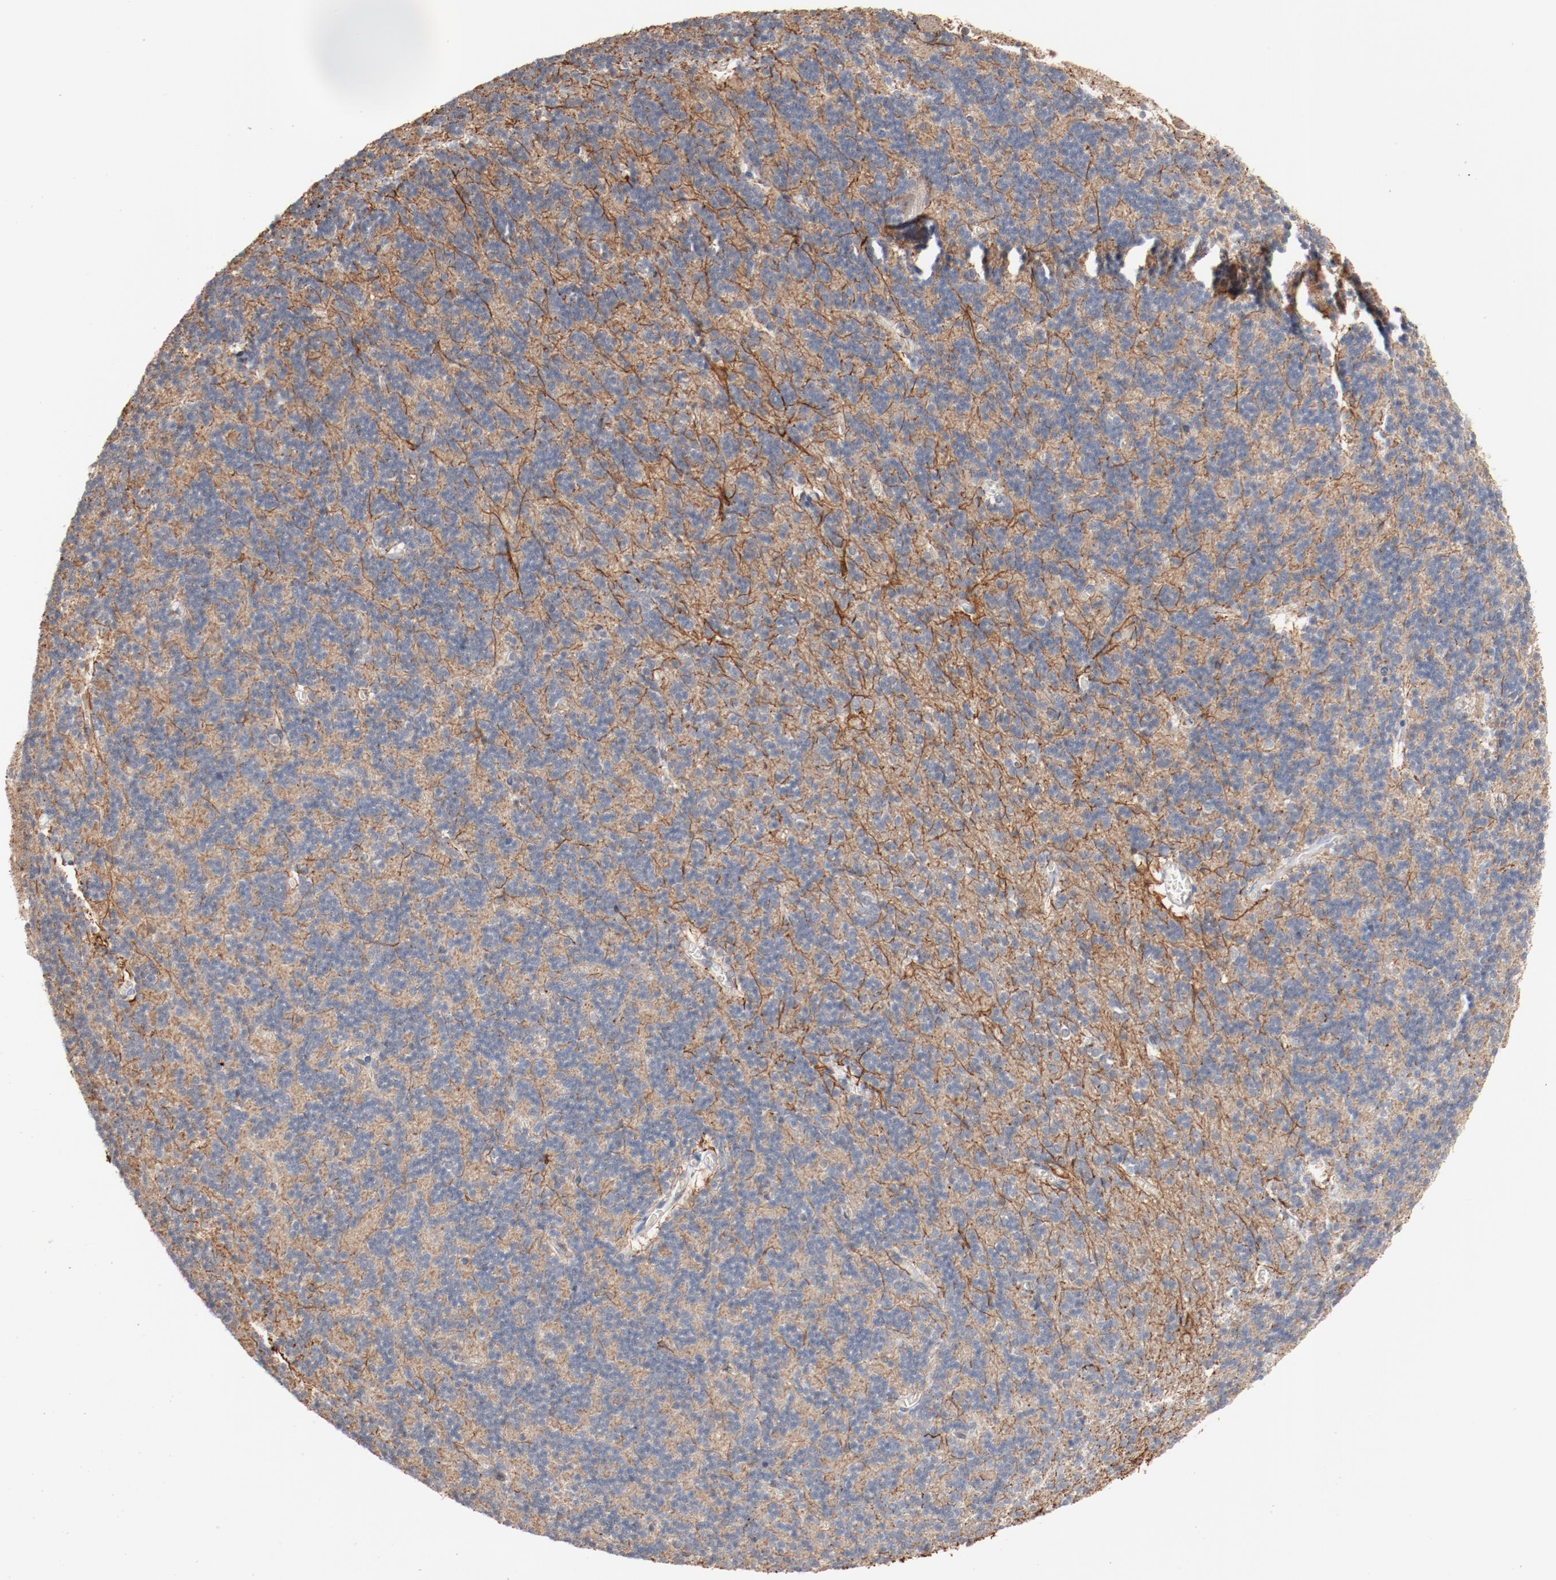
{"staining": {"intensity": "negative", "quantity": "none", "location": "none"}, "tissue": "cerebellum", "cell_type": "Cells in granular layer", "image_type": "normal", "snomed": [{"axis": "morphology", "description": "Normal tissue, NOS"}, {"axis": "topography", "description": "Cerebellum"}], "caption": "High magnification brightfield microscopy of unremarkable cerebellum stained with DAB (3,3'-diaminobenzidine) (brown) and counterstained with hematoxylin (blue): cells in granular layer show no significant staining.", "gene": "ERICH1", "patient": {"sex": "female", "age": 19}}